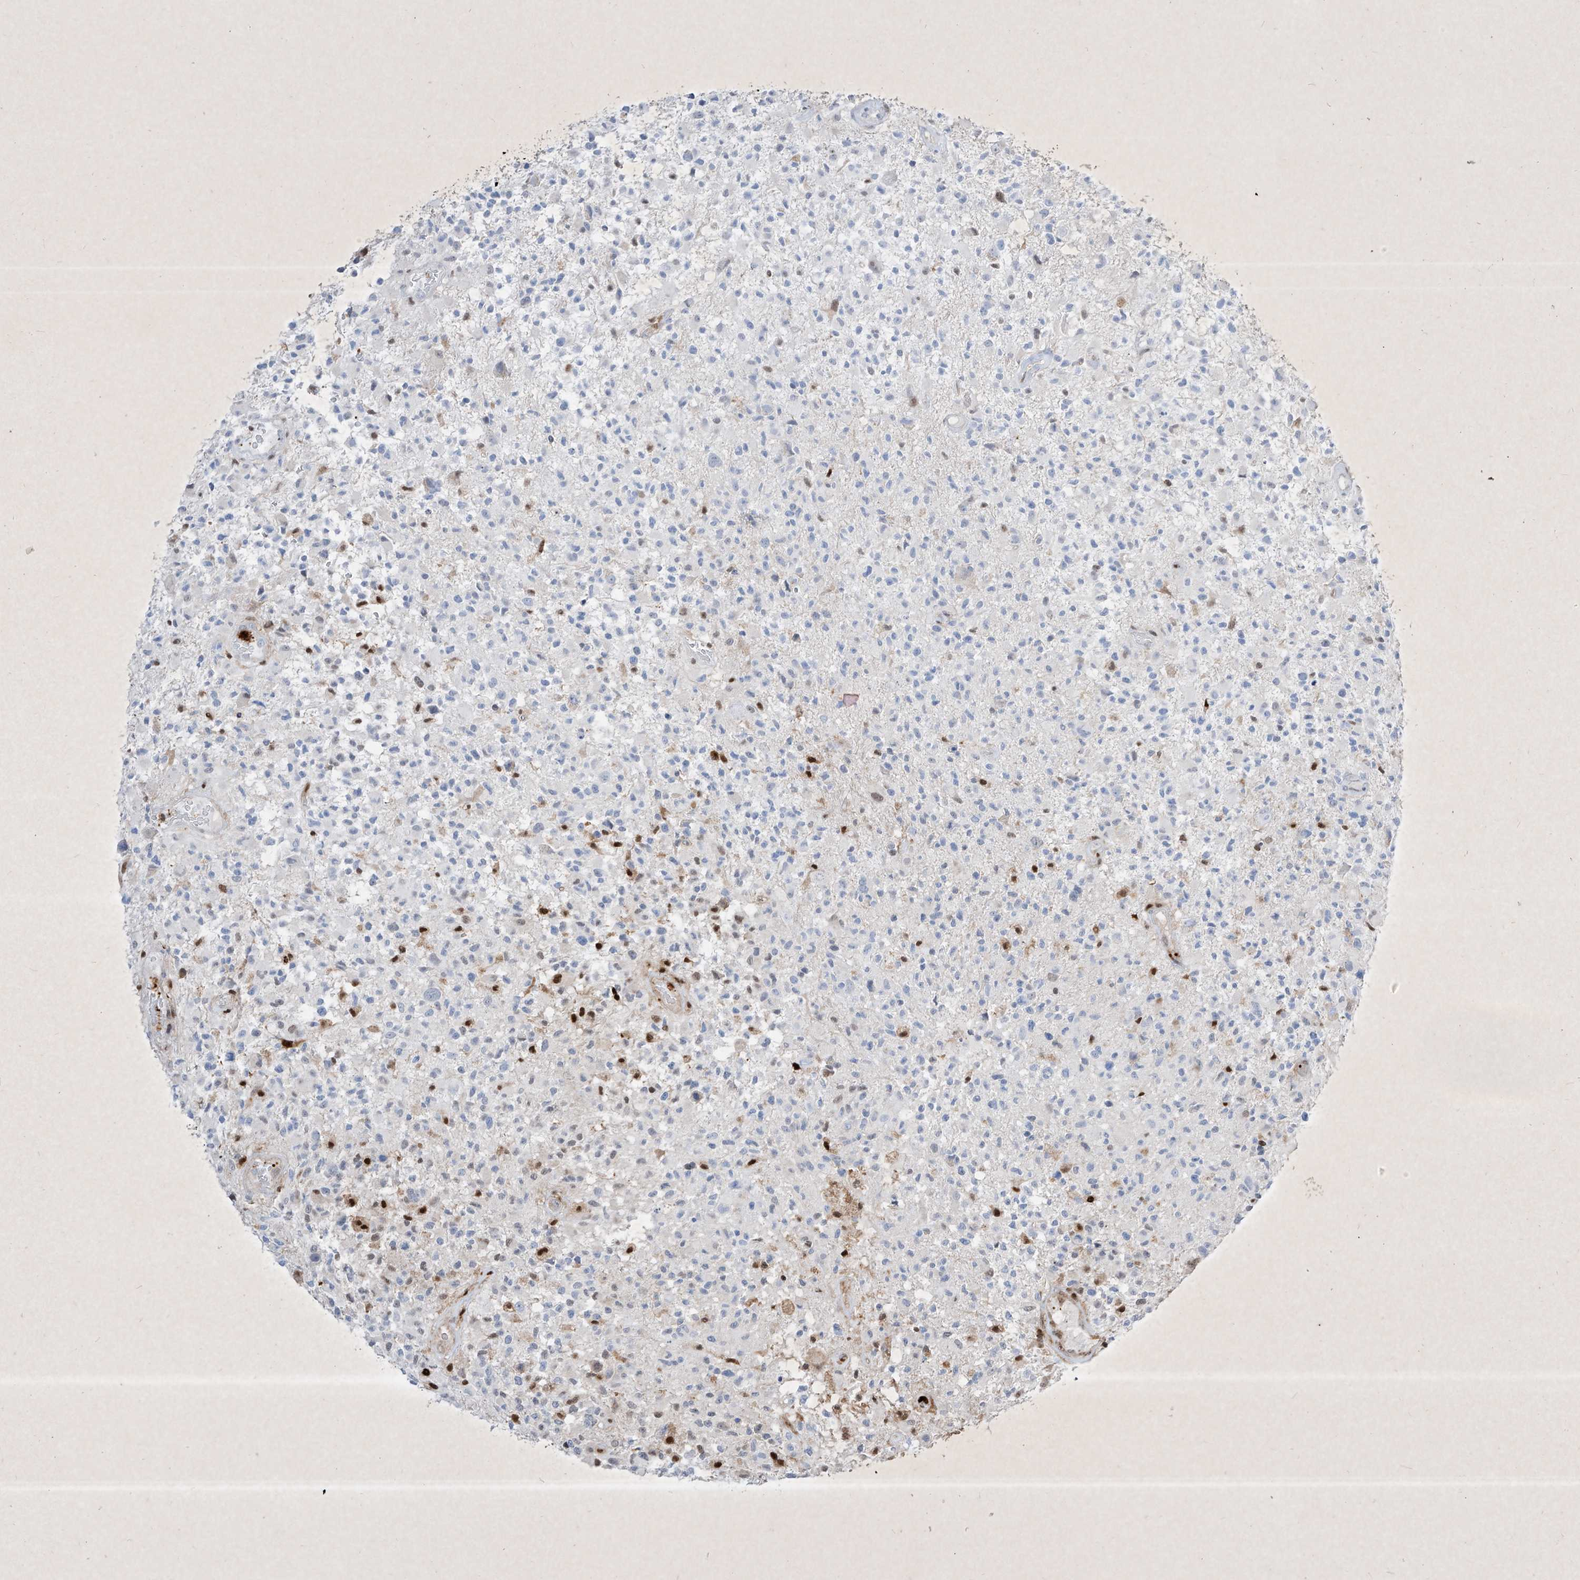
{"staining": {"intensity": "negative", "quantity": "none", "location": "none"}, "tissue": "glioma", "cell_type": "Tumor cells", "image_type": "cancer", "snomed": [{"axis": "morphology", "description": "Glioma, malignant, High grade"}, {"axis": "morphology", "description": "Glioblastoma, NOS"}, {"axis": "topography", "description": "Brain"}], "caption": "Micrograph shows no significant protein staining in tumor cells of glioma. Brightfield microscopy of immunohistochemistry stained with DAB (brown) and hematoxylin (blue), captured at high magnification.", "gene": "PSMB10", "patient": {"sex": "male", "age": 60}}